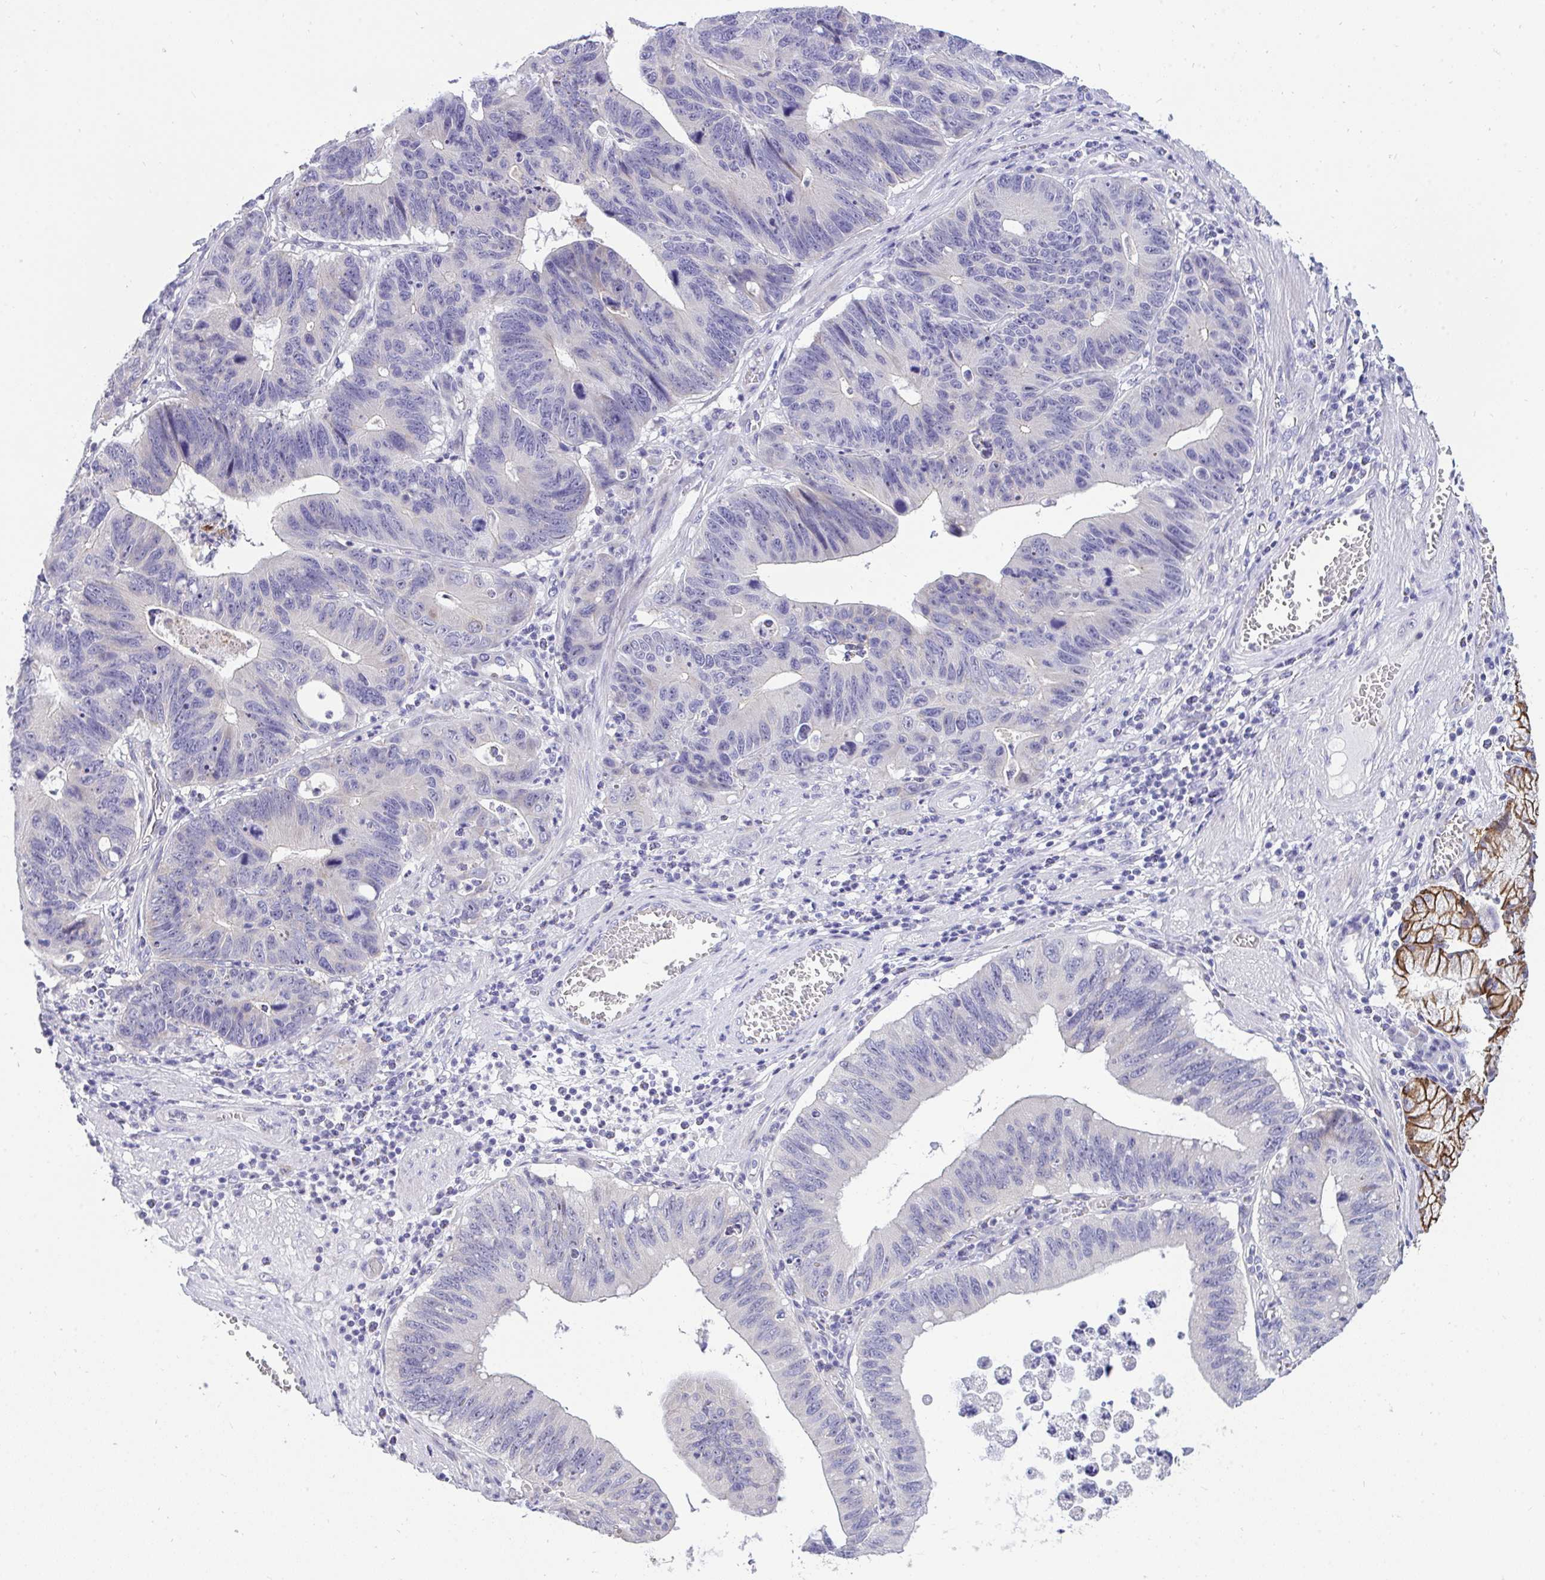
{"staining": {"intensity": "negative", "quantity": "none", "location": "none"}, "tissue": "stomach cancer", "cell_type": "Tumor cells", "image_type": "cancer", "snomed": [{"axis": "morphology", "description": "Adenocarcinoma, NOS"}, {"axis": "topography", "description": "Stomach"}], "caption": "Stomach adenocarcinoma was stained to show a protein in brown. There is no significant staining in tumor cells.", "gene": "VGLL3", "patient": {"sex": "male", "age": 59}}